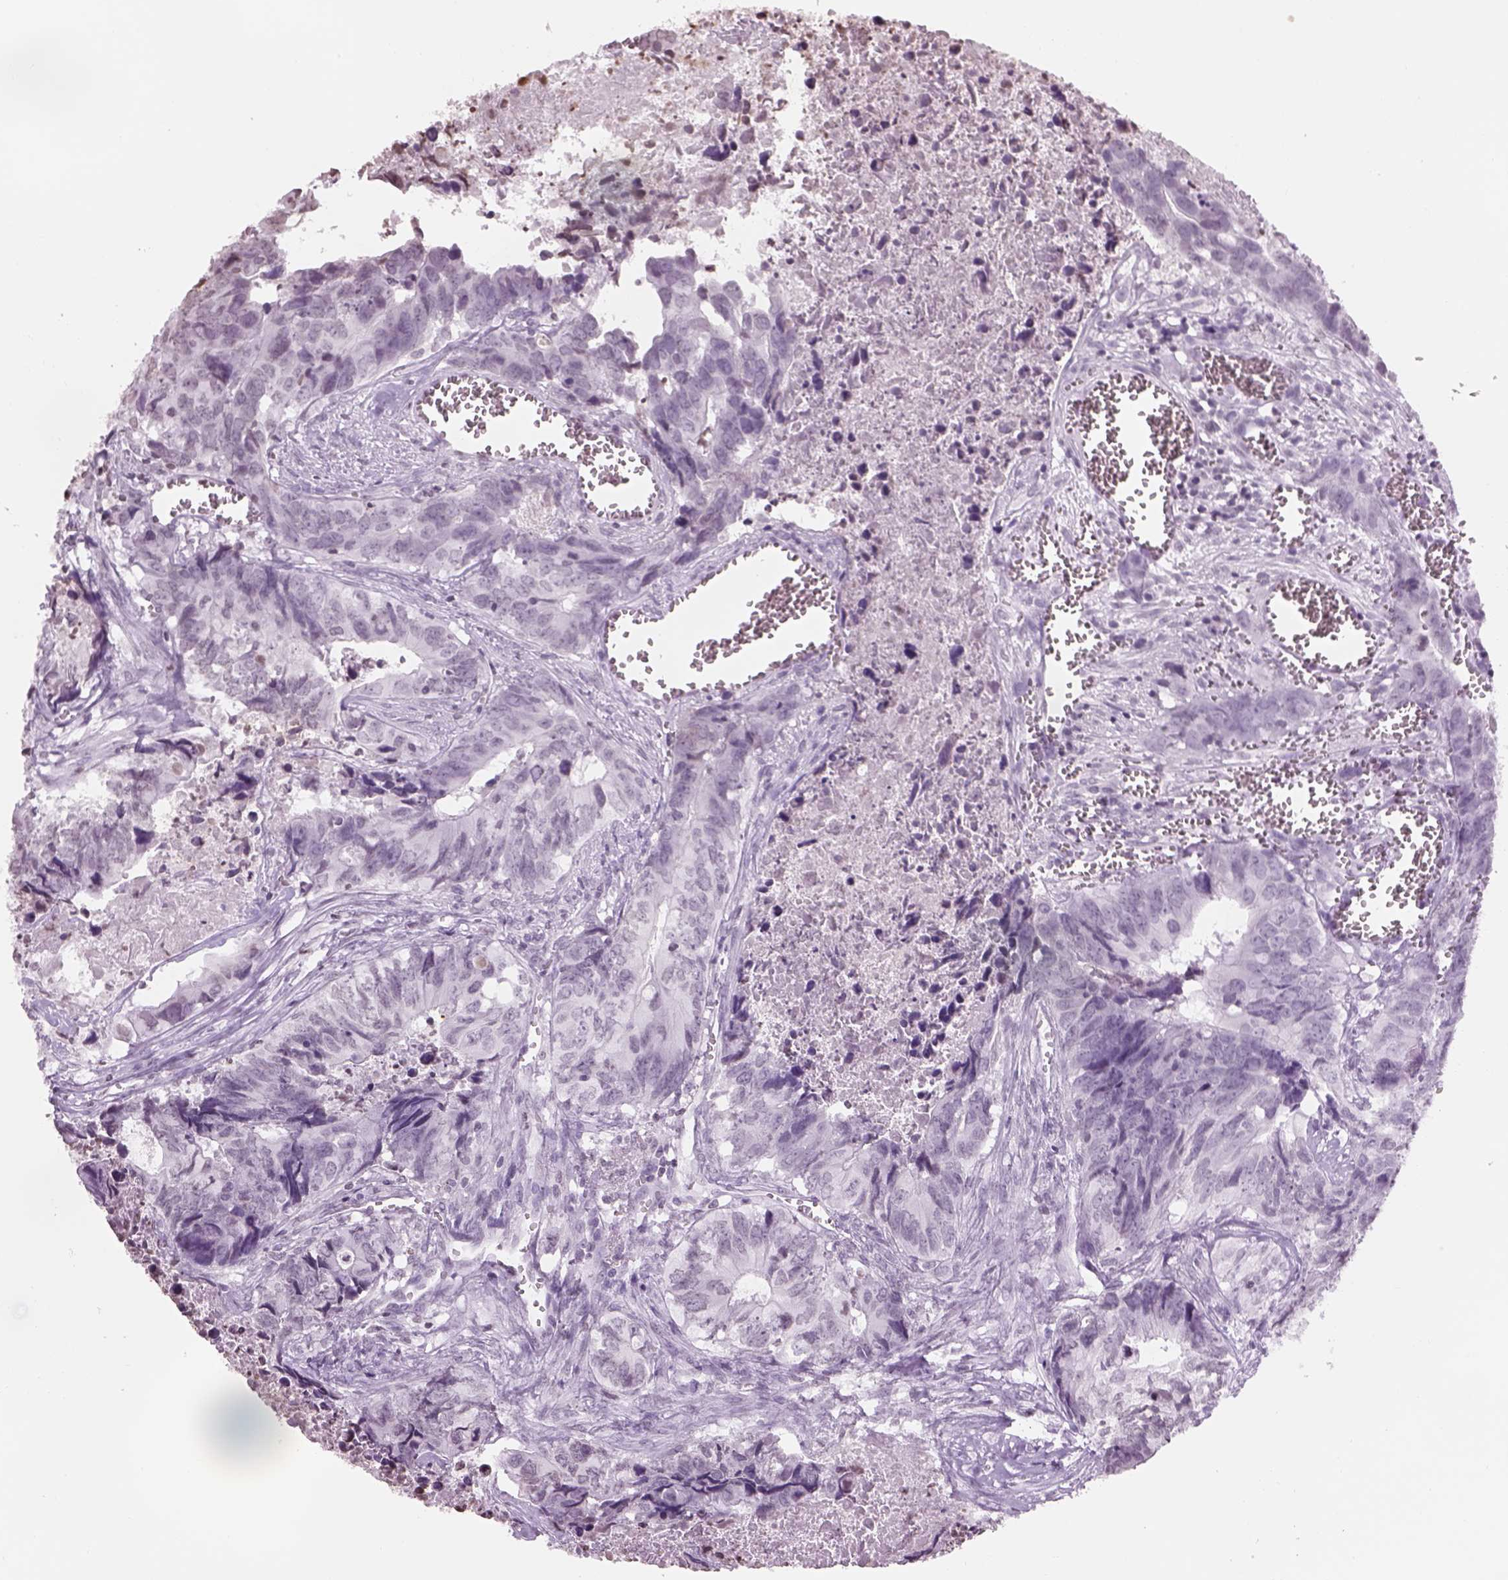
{"staining": {"intensity": "negative", "quantity": "none", "location": "none"}, "tissue": "colorectal cancer", "cell_type": "Tumor cells", "image_type": "cancer", "snomed": [{"axis": "morphology", "description": "Adenocarcinoma, NOS"}, {"axis": "topography", "description": "Colon"}], "caption": "Image shows no protein expression in tumor cells of adenocarcinoma (colorectal) tissue.", "gene": "BARHL1", "patient": {"sex": "female", "age": 82}}